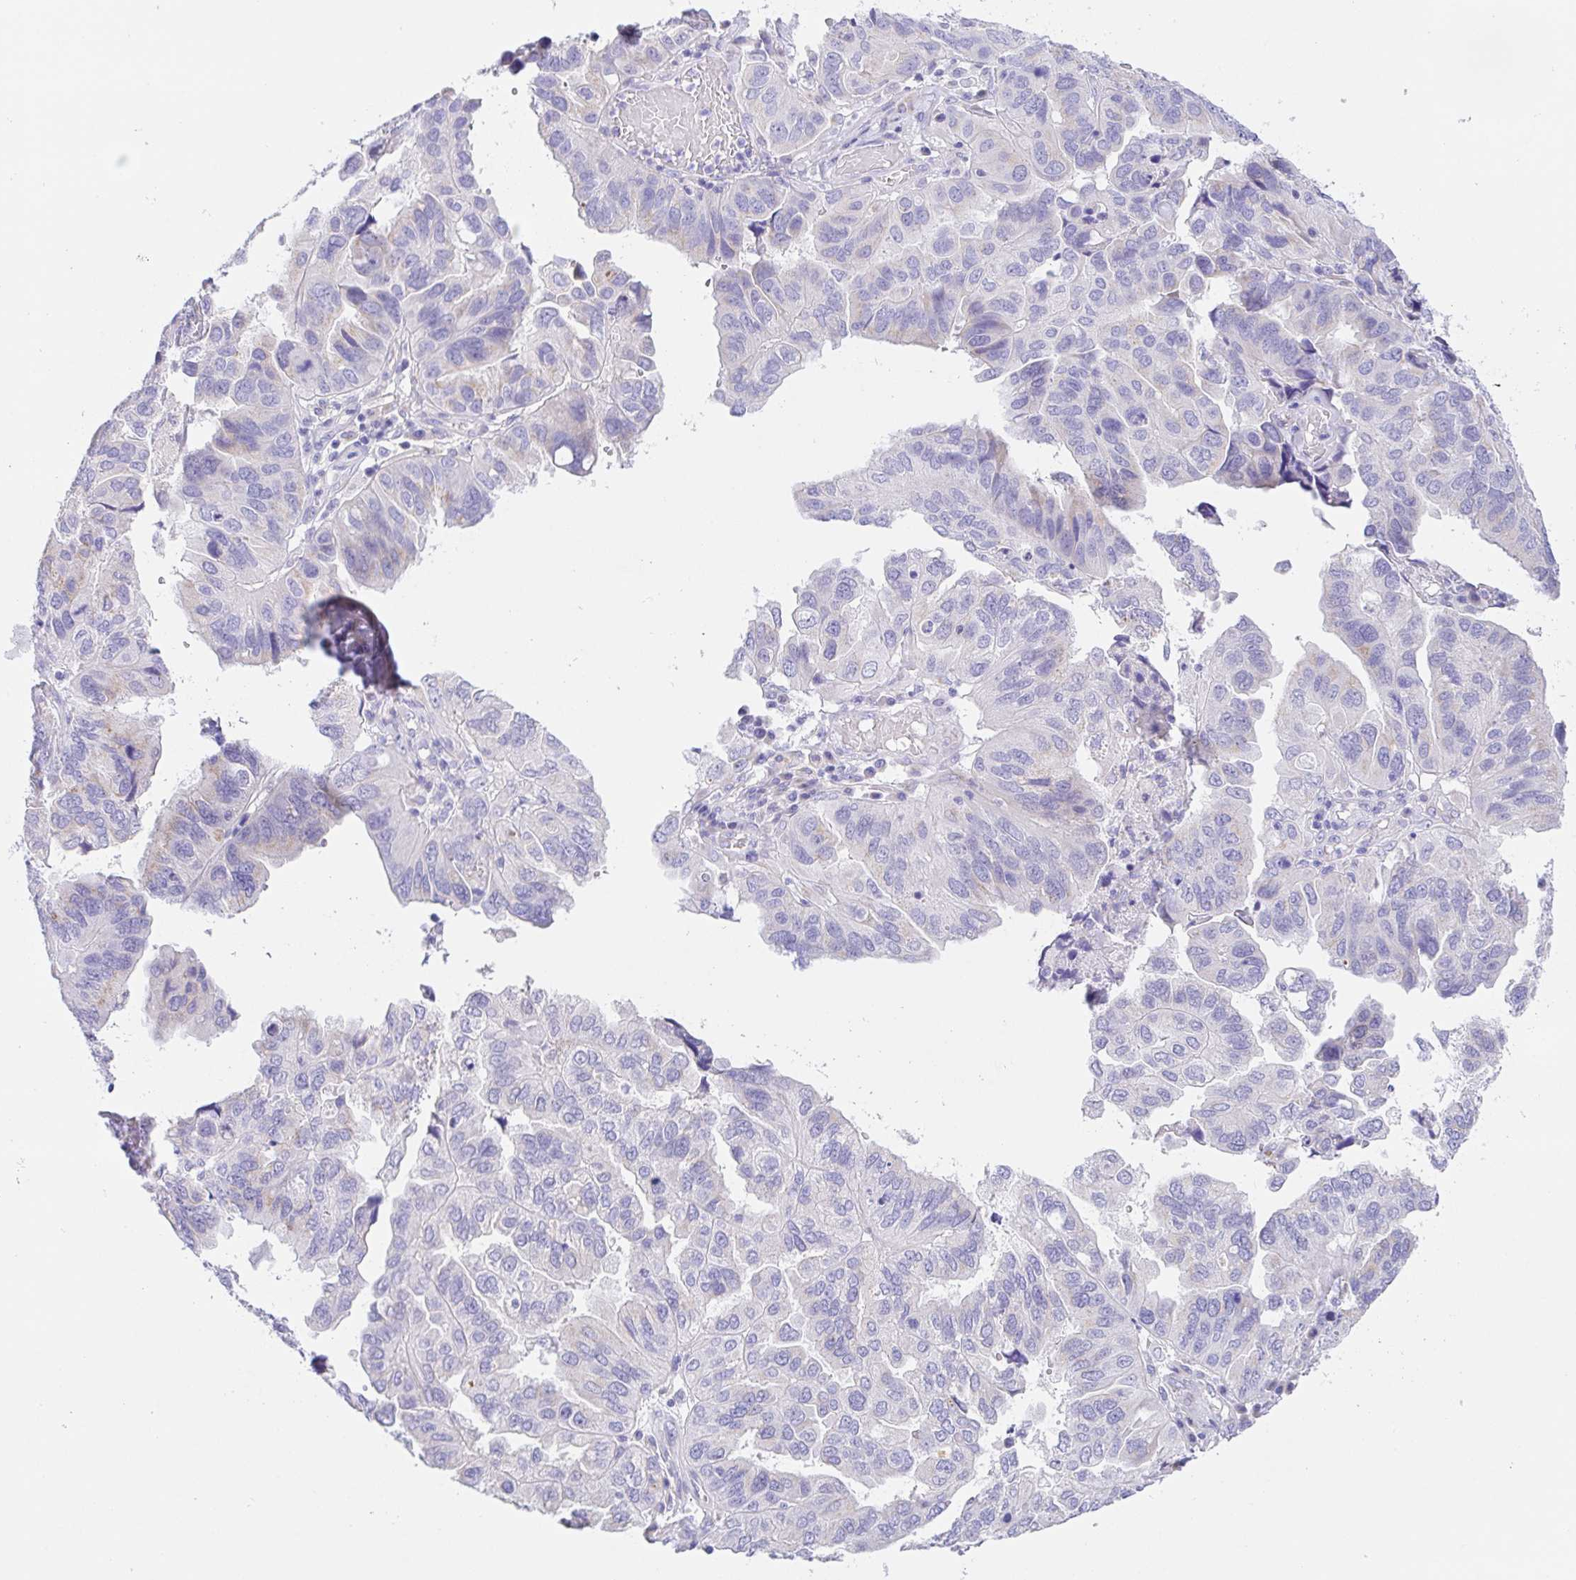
{"staining": {"intensity": "negative", "quantity": "none", "location": "none"}, "tissue": "ovarian cancer", "cell_type": "Tumor cells", "image_type": "cancer", "snomed": [{"axis": "morphology", "description": "Cystadenocarcinoma, serous, NOS"}, {"axis": "topography", "description": "Ovary"}], "caption": "Histopathology image shows no significant protein staining in tumor cells of serous cystadenocarcinoma (ovarian).", "gene": "SCG3", "patient": {"sex": "female", "age": 79}}